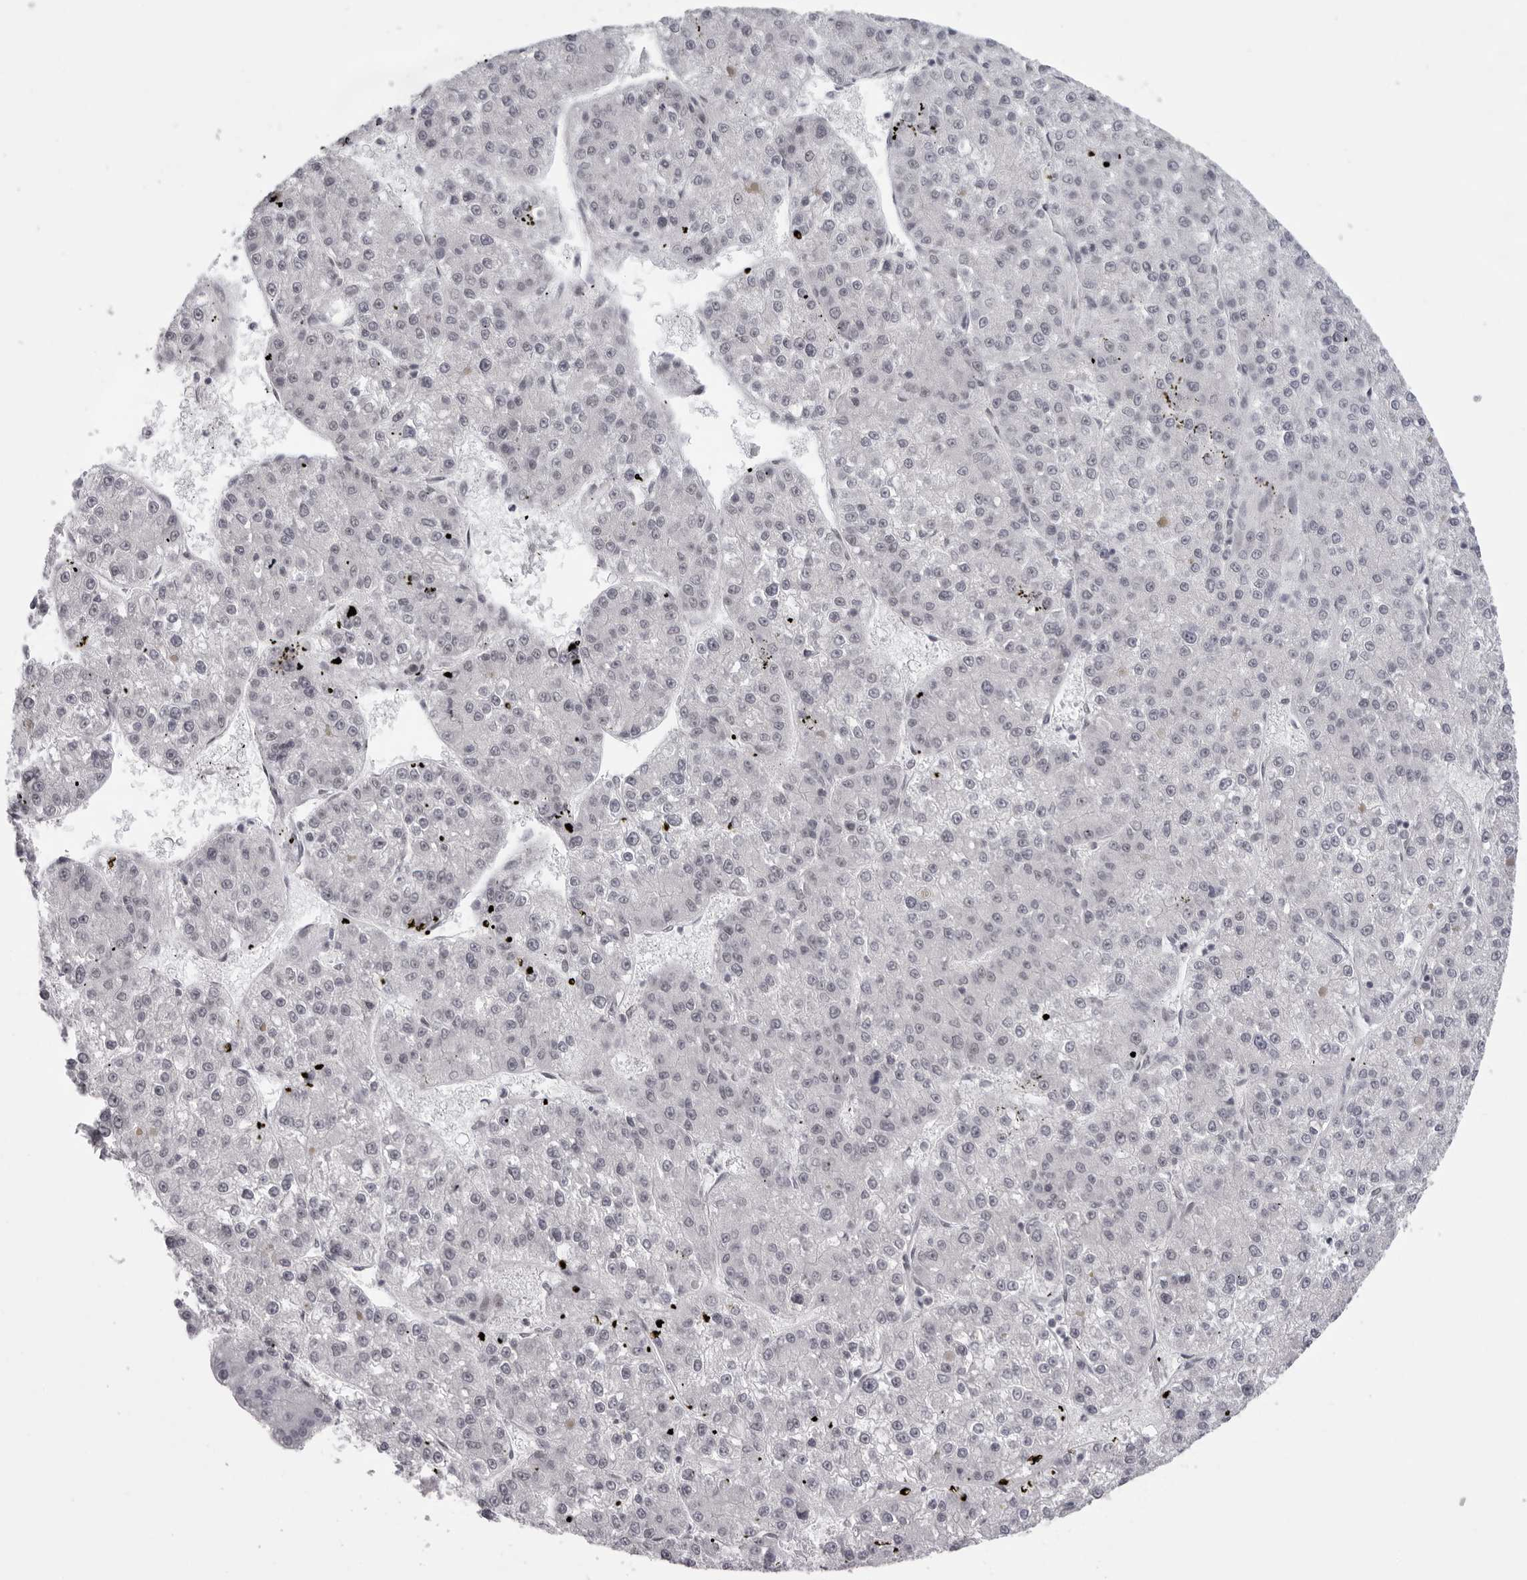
{"staining": {"intensity": "weak", "quantity": "<25%", "location": "nuclear"}, "tissue": "liver cancer", "cell_type": "Tumor cells", "image_type": "cancer", "snomed": [{"axis": "morphology", "description": "Carcinoma, Hepatocellular, NOS"}, {"axis": "topography", "description": "Liver"}], "caption": "An image of liver cancer stained for a protein exhibits no brown staining in tumor cells.", "gene": "EXOSC10", "patient": {"sex": "female", "age": 73}}